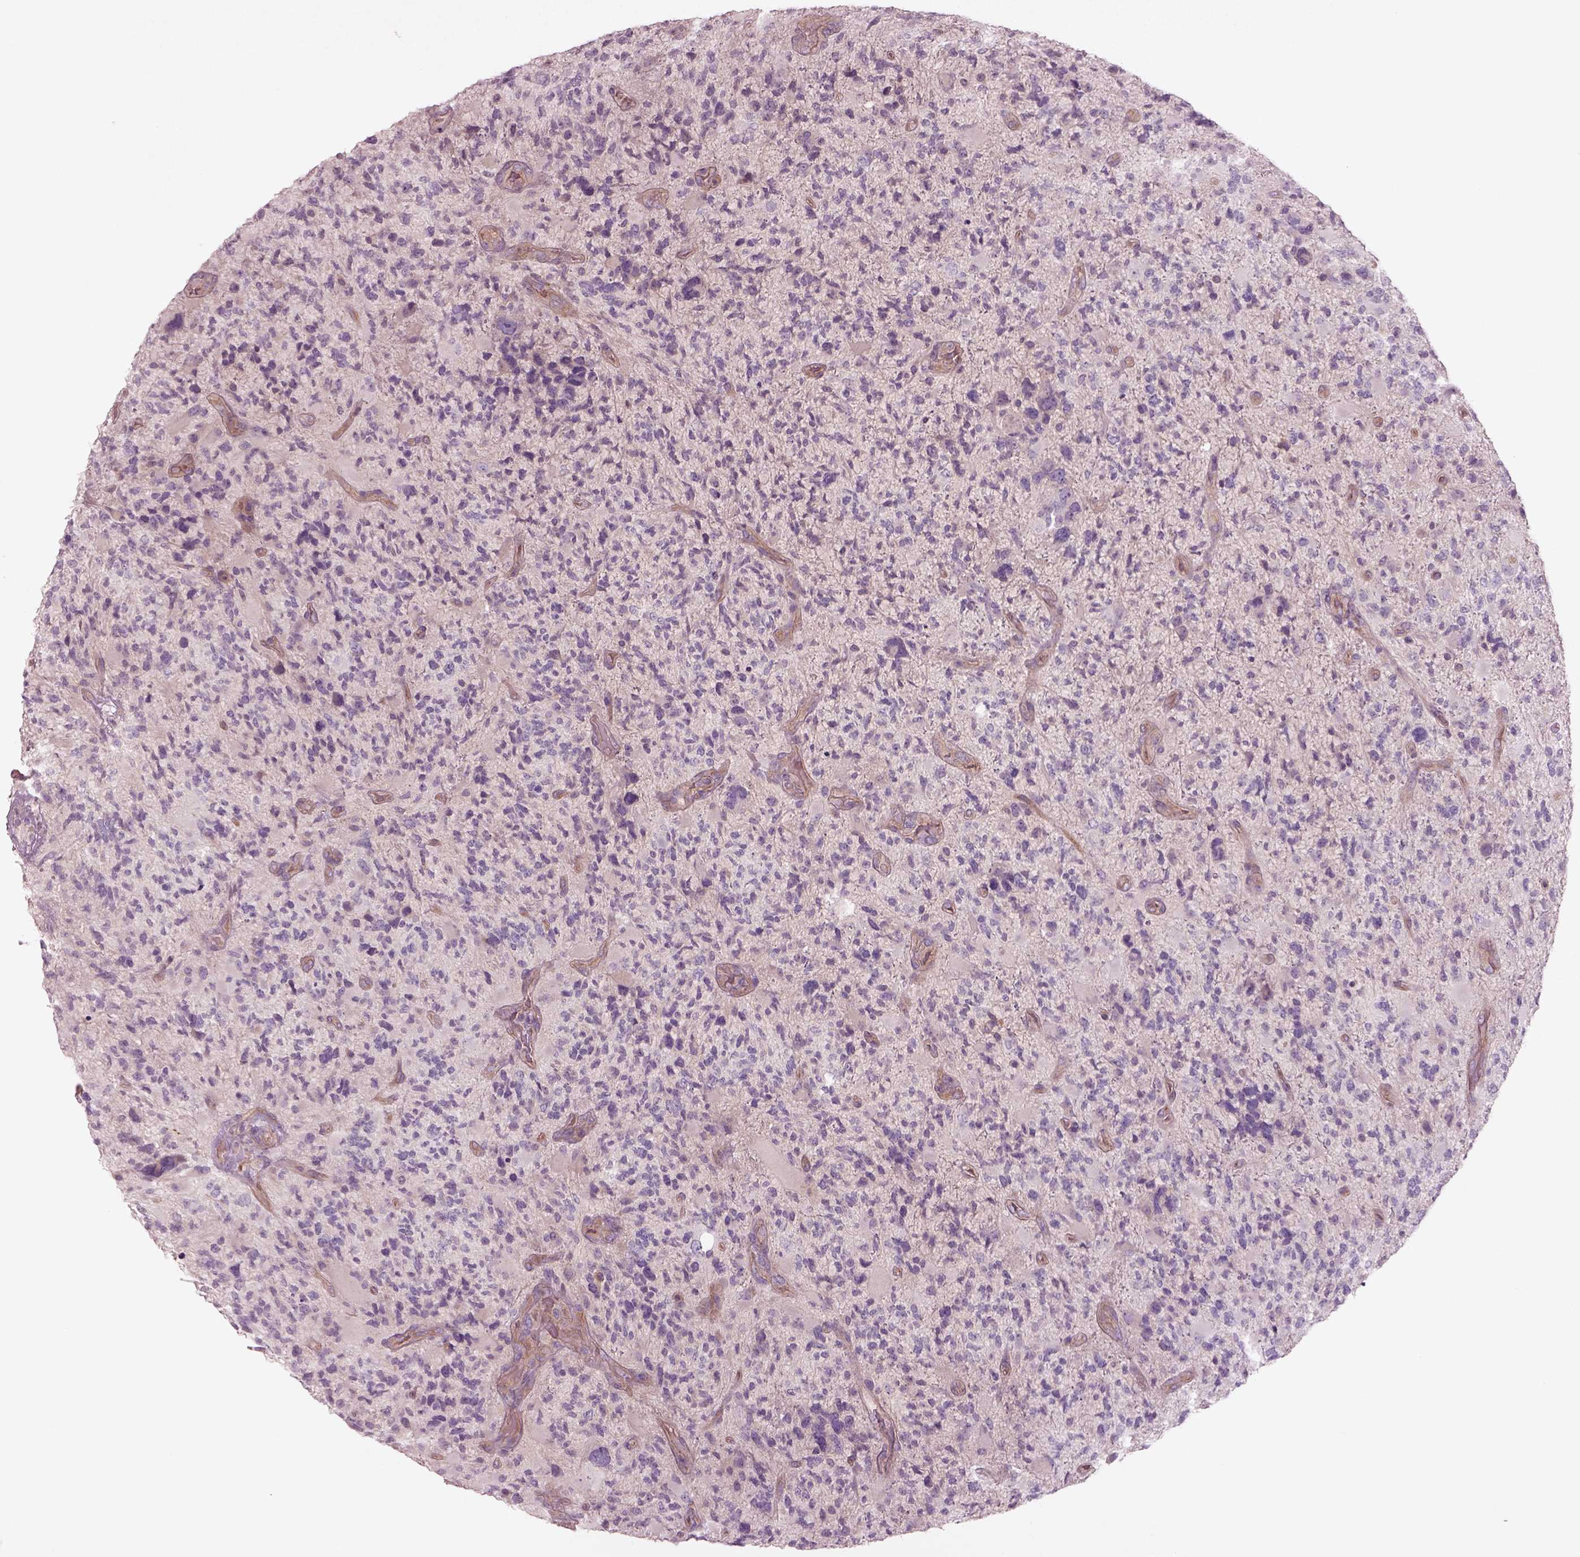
{"staining": {"intensity": "negative", "quantity": "none", "location": "none"}, "tissue": "glioma", "cell_type": "Tumor cells", "image_type": "cancer", "snomed": [{"axis": "morphology", "description": "Glioma, malignant, High grade"}, {"axis": "topography", "description": "Brain"}], "caption": "Tumor cells show no significant protein staining in glioma.", "gene": "DUOXA2", "patient": {"sex": "female", "age": 71}}